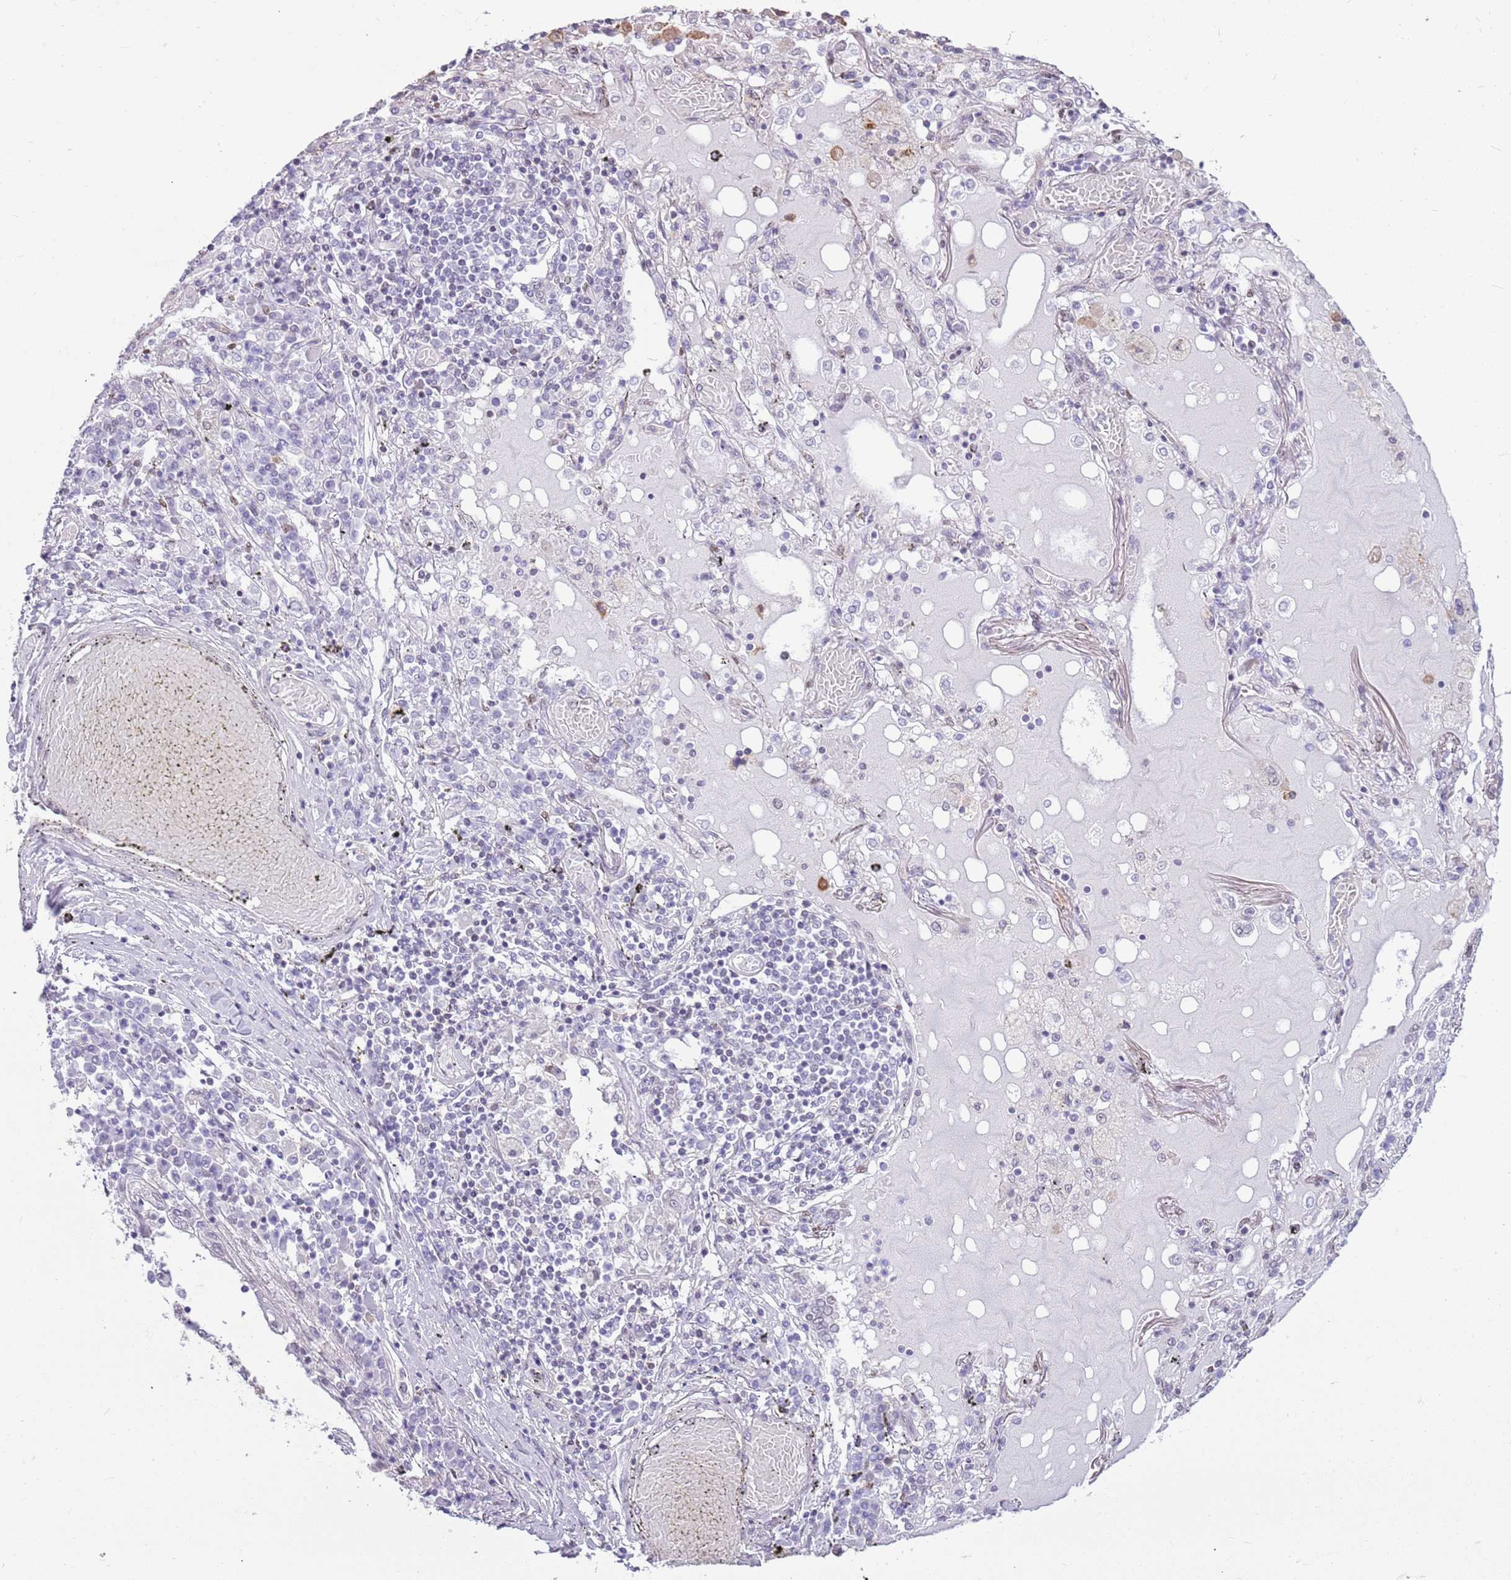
{"staining": {"intensity": "moderate", "quantity": "<25%", "location": "nuclear"}, "tissue": "lung cancer", "cell_type": "Tumor cells", "image_type": "cancer", "snomed": [{"axis": "morphology", "description": "Squamous cell carcinoma, NOS"}, {"axis": "topography", "description": "Lung"}], "caption": "Immunohistochemistry (IHC) photomicrograph of neoplastic tissue: human lung cancer stained using immunohistochemistry displays low levels of moderate protein expression localized specifically in the nuclear of tumor cells, appearing as a nuclear brown color.", "gene": "DHX32", "patient": {"sex": "male", "age": 65}}